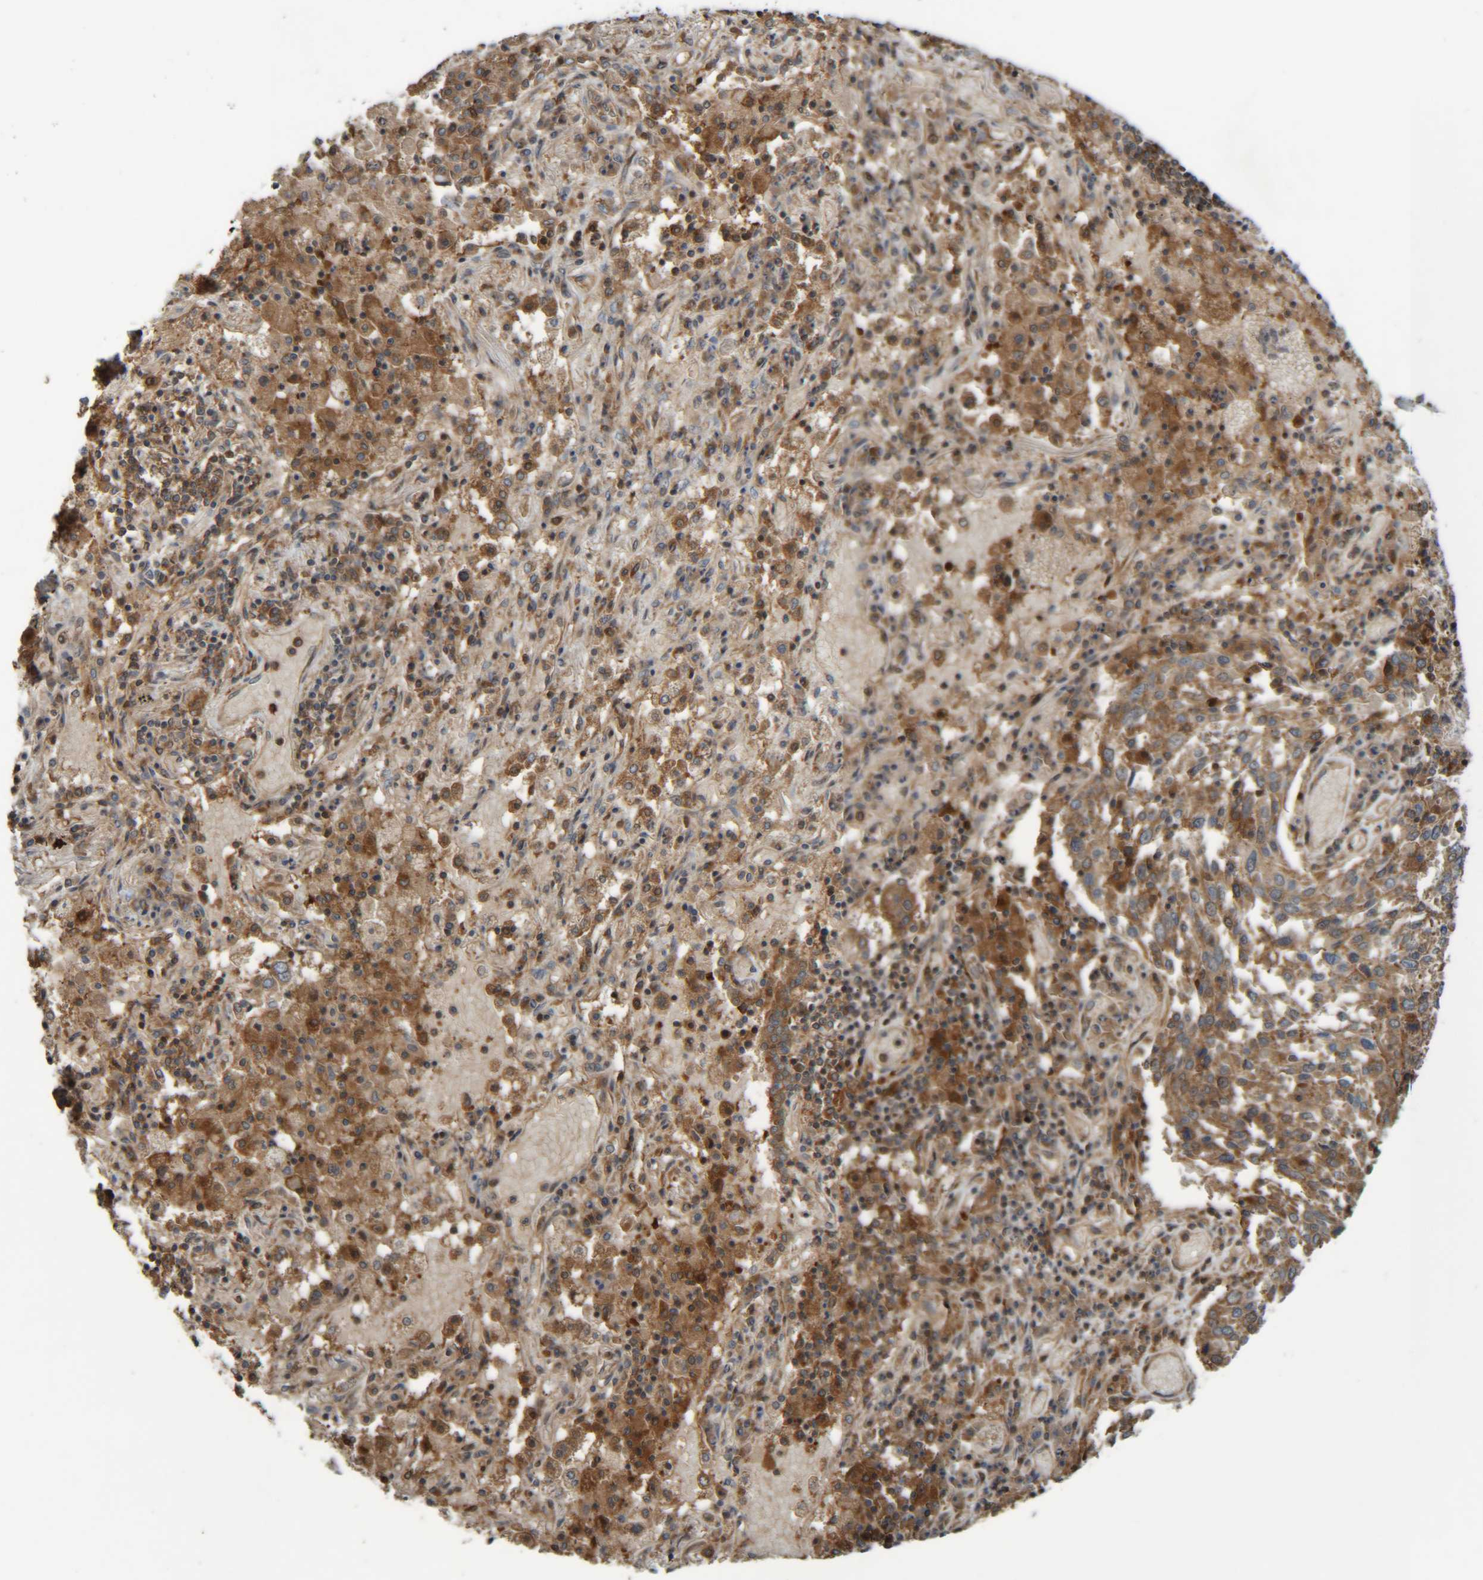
{"staining": {"intensity": "strong", "quantity": "25%-75%", "location": "cytoplasmic/membranous"}, "tissue": "lung cancer", "cell_type": "Tumor cells", "image_type": "cancer", "snomed": [{"axis": "morphology", "description": "Squamous cell carcinoma, NOS"}, {"axis": "topography", "description": "Lung"}], "caption": "High-power microscopy captured an IHC micrograph of lung cancer (squamous cell carcinoma), revealing strong cytoplasmic/membranous expression in approximately 25%-75% of tumor cells.", "gene": "CCDC57", "patient": {"sex": "male", "age": 65}}